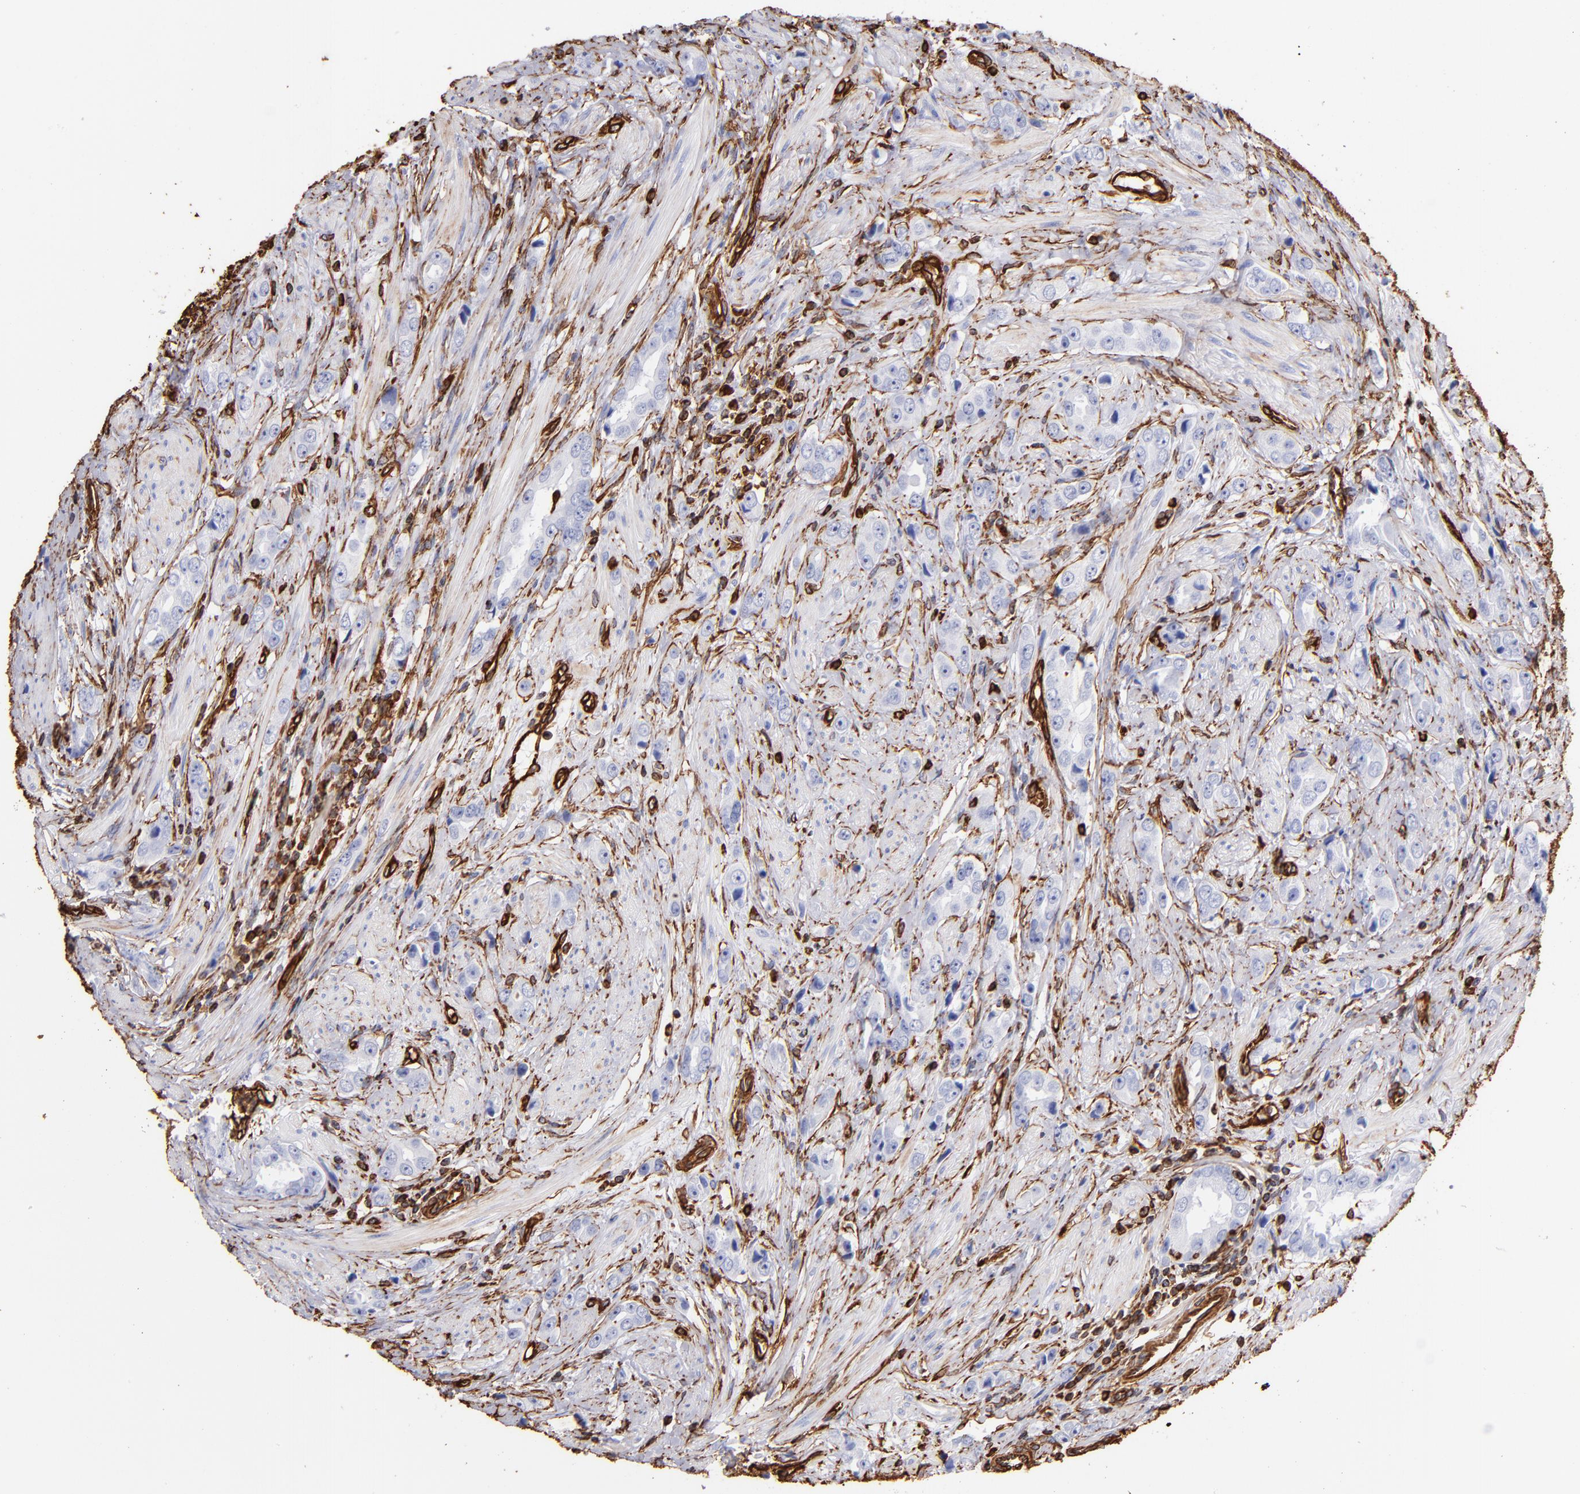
{"staining": {"intensity": "negative", "quantity": "none", "location": "none"}, "tissue": "prostate cancer", "cell_type": "Tumor cells", "image_type": "cancer", "snomed": [{"axis": "morphology", "description": "Adenocarcinoma, Medium grade"}, {"axis": "topography", "description": "Prostate"}], "caption": "This photomicrograph is of prostate medium-grade adenocarcinoma stained with immunohistochemistry to label a protein in brown with the nuclei are counter-stained blue. There is no staining in tumor cells.", "gene": "VIM", "patient": {"sex": "male", "age": 53}}